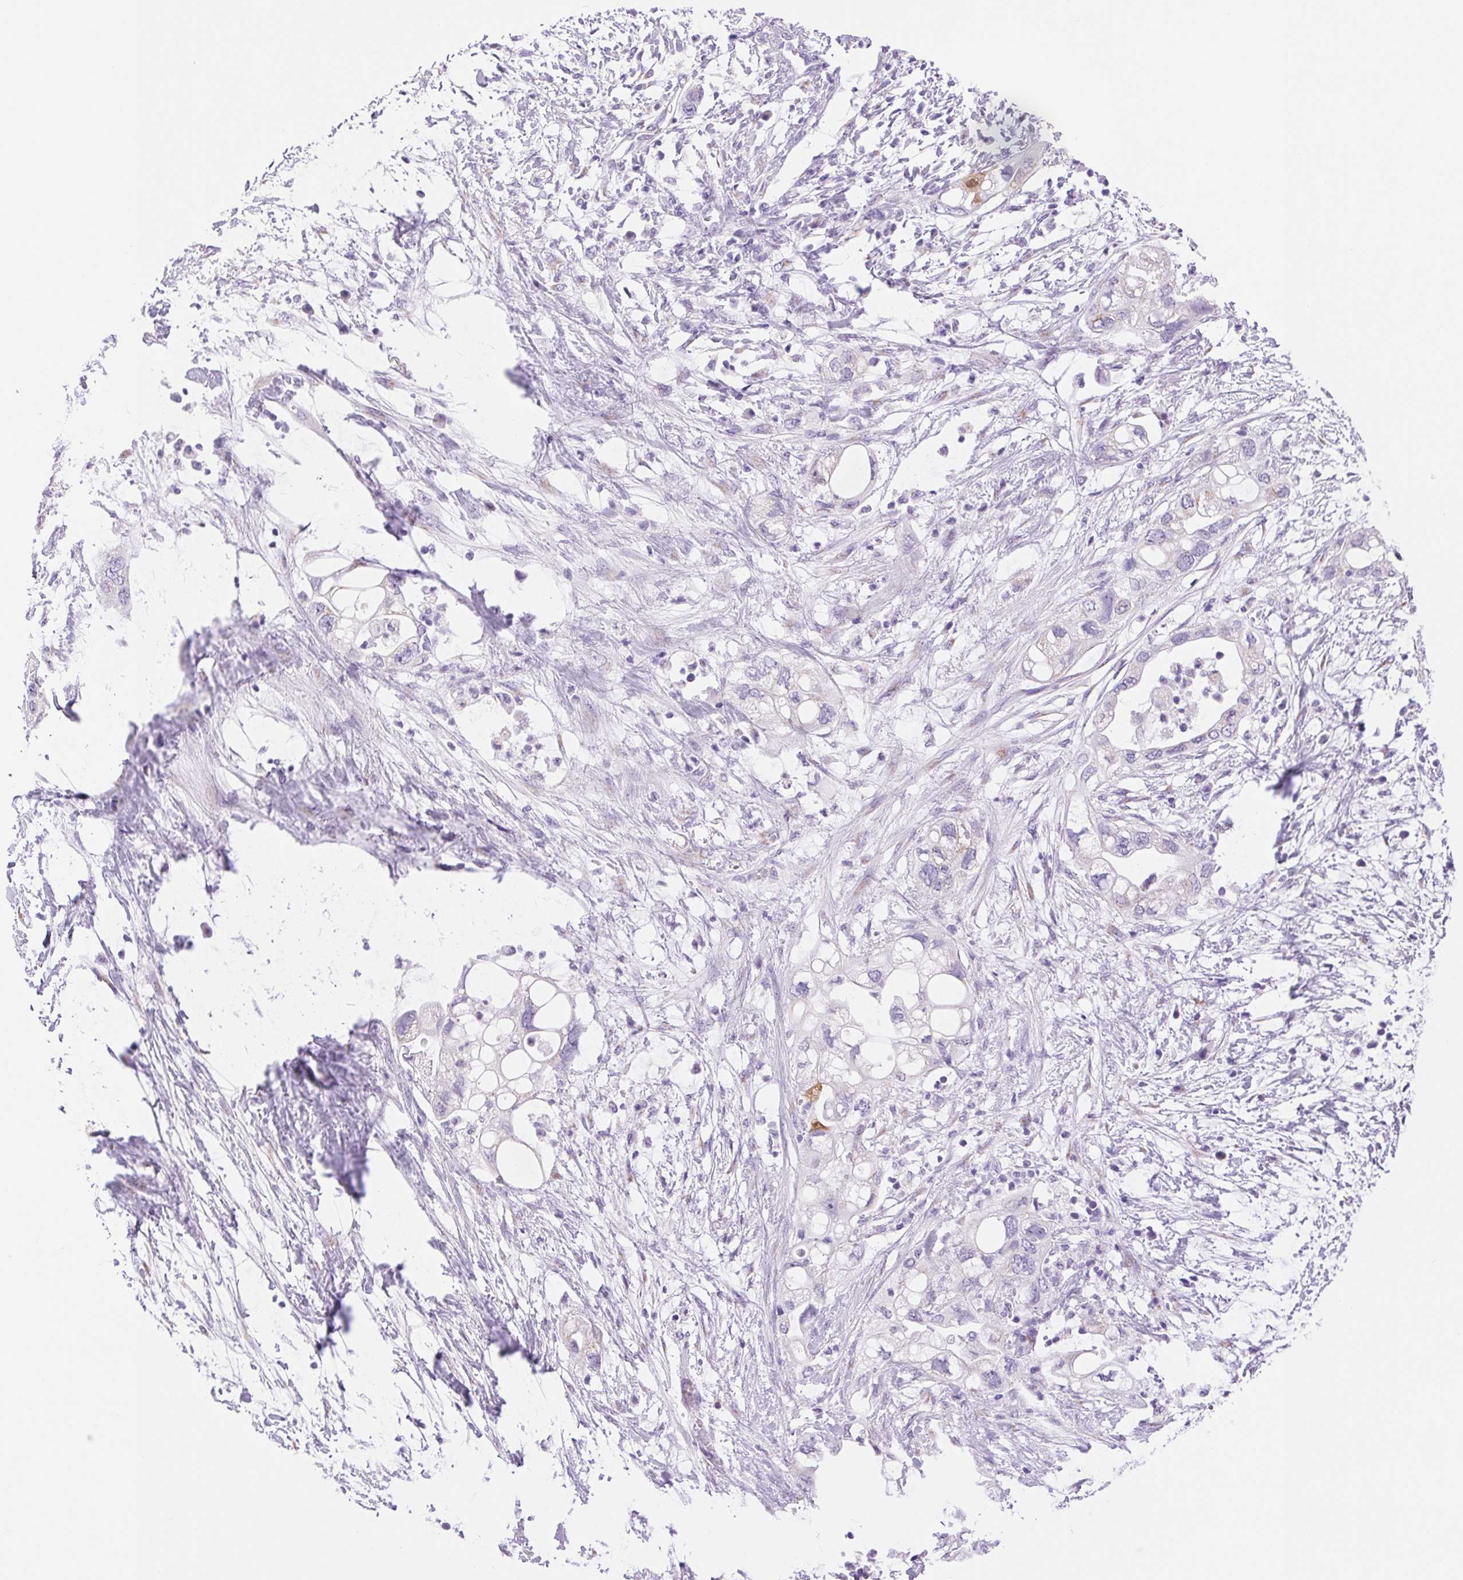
{"staining": {"intensity": "negative", "quantity": "none", "location": "none"}, "tissue": "pancreatic cancer", "cell_type": "Tumor cells", "image_type": "cancer", "snomed": [{"axis": "morphology", "description": "Adenocarcinoma, NOS"}, {"axis": "topography", "description": "Pancreas"}], "caption": "IHC image of neoplastic tissue: human pancreatic cancer stained with DAB reveals no significant protein positivity in tumor cells.", "gene": "SERPINB3", "patient": {"sex": "female", "age": 72}}